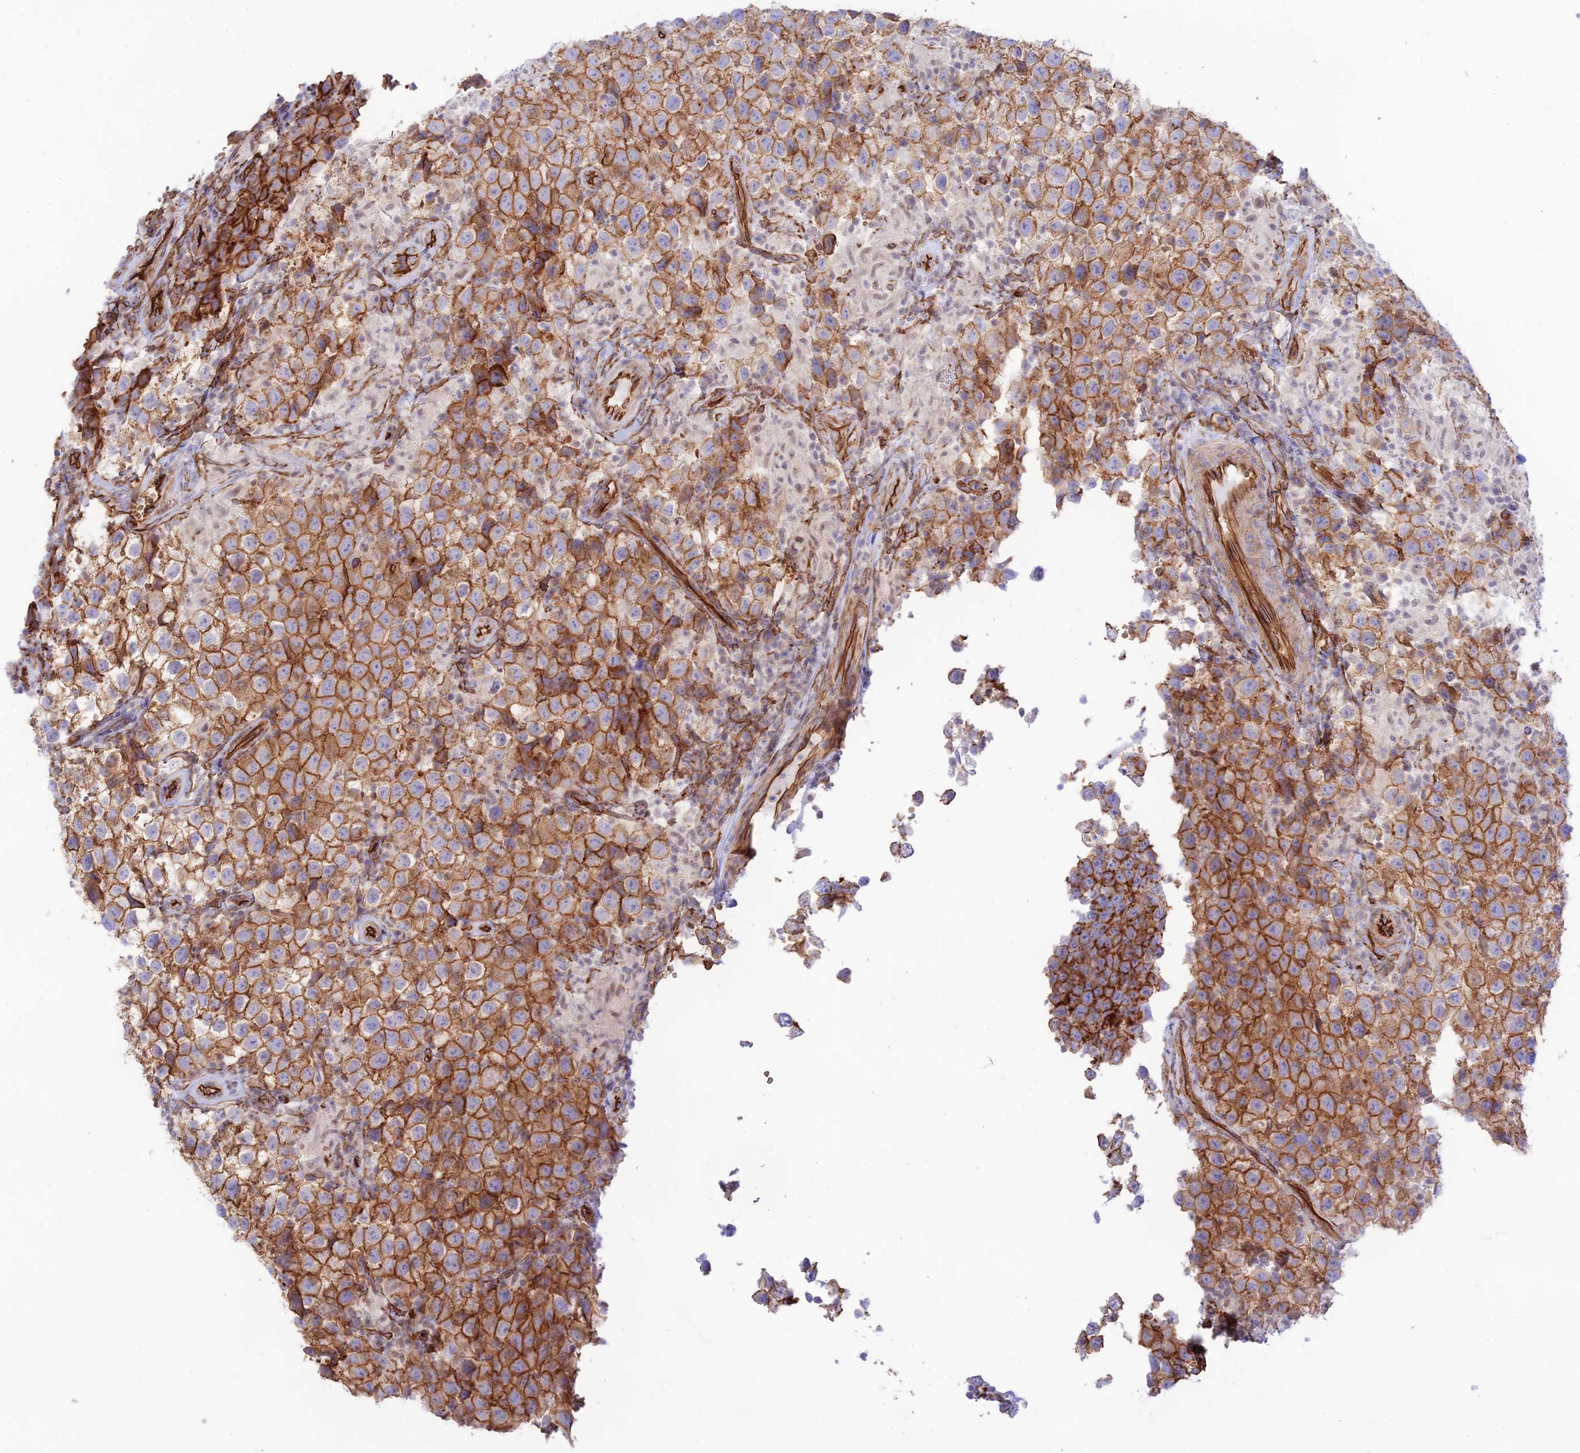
{"staining": {"intensity": "strong", "quantity": ">75%", "location": "cytoplasmic/membranous"}, "tissue": "testis cancer", "cell_type": "Tumor cells", "image_type": "cancer", "snomed": [{"axis": "morphology", "description": "Seminoma, NOS"}, {"axis": "morphology", "description": "Carcinoma, Embryonal, NOS"}, {"axis": "topography", "description": "Testis"}], "caption": "IHC photomicrograph of human embryonal carcinoma (testis) stained for a protein (brown), which exhibits high levels of strong cytoplasmic/membranous staining in approximately >75% of tumor cells.", "gene": "YPEL5", "patient": {"sex": "male", "age": 41}}